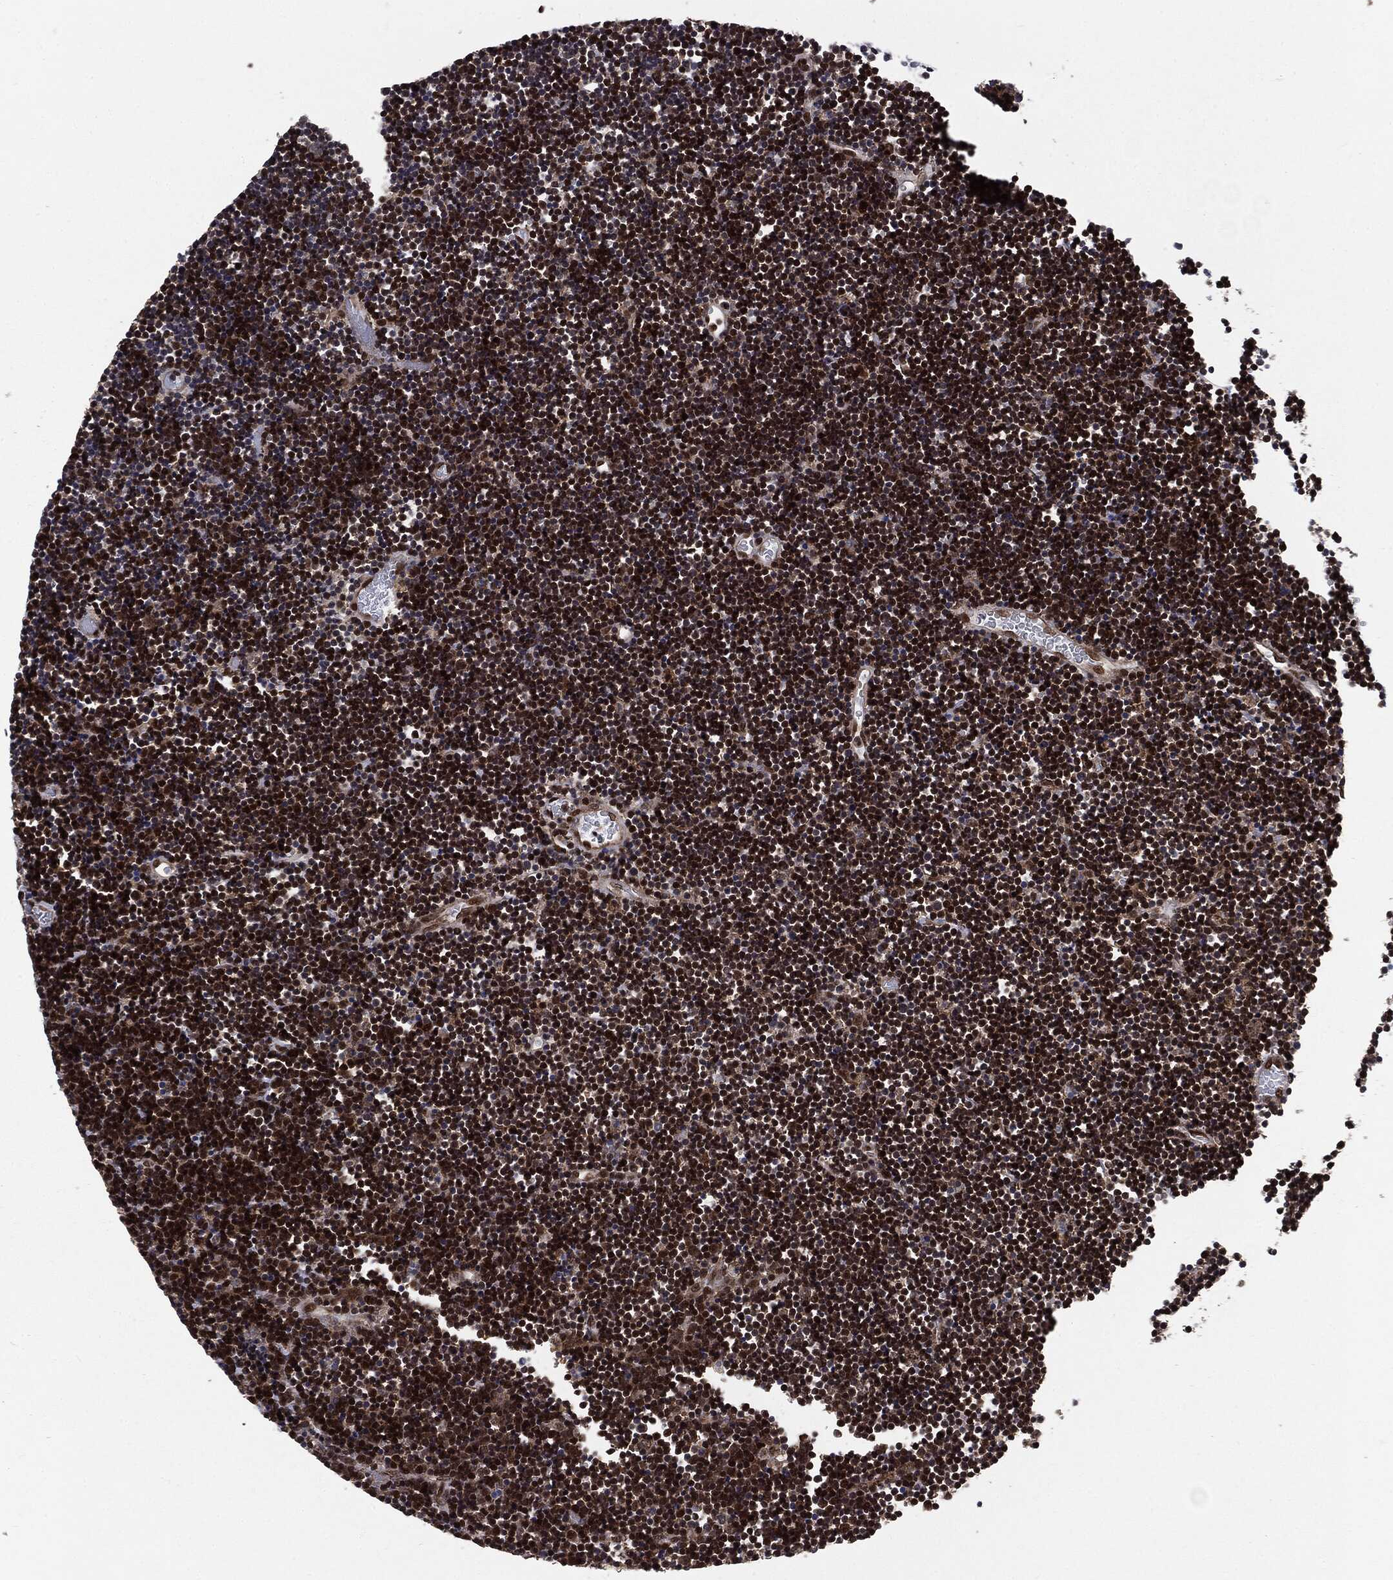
{"staining": {"intensity": "strong", "quantity": ">75%", "location": "nuclear"}, "tissue": "lymphoma", "cell_type": "Tumor cells", "image_type": "cancer", "snomed": [{"axis": "morphology", "description": "Malignant lymphoma, non-Hodgkin's type, Low grade"}, {"axis": "topography", "description": "Brain"}], "caption": "Lymphoma tissue exhibits strong nuclear positivity in approximately >75% of tumor cells, visualized by immunohistochemistry.", "gene": "PTPA", "patient": {"sex": "female", "age": 66}}